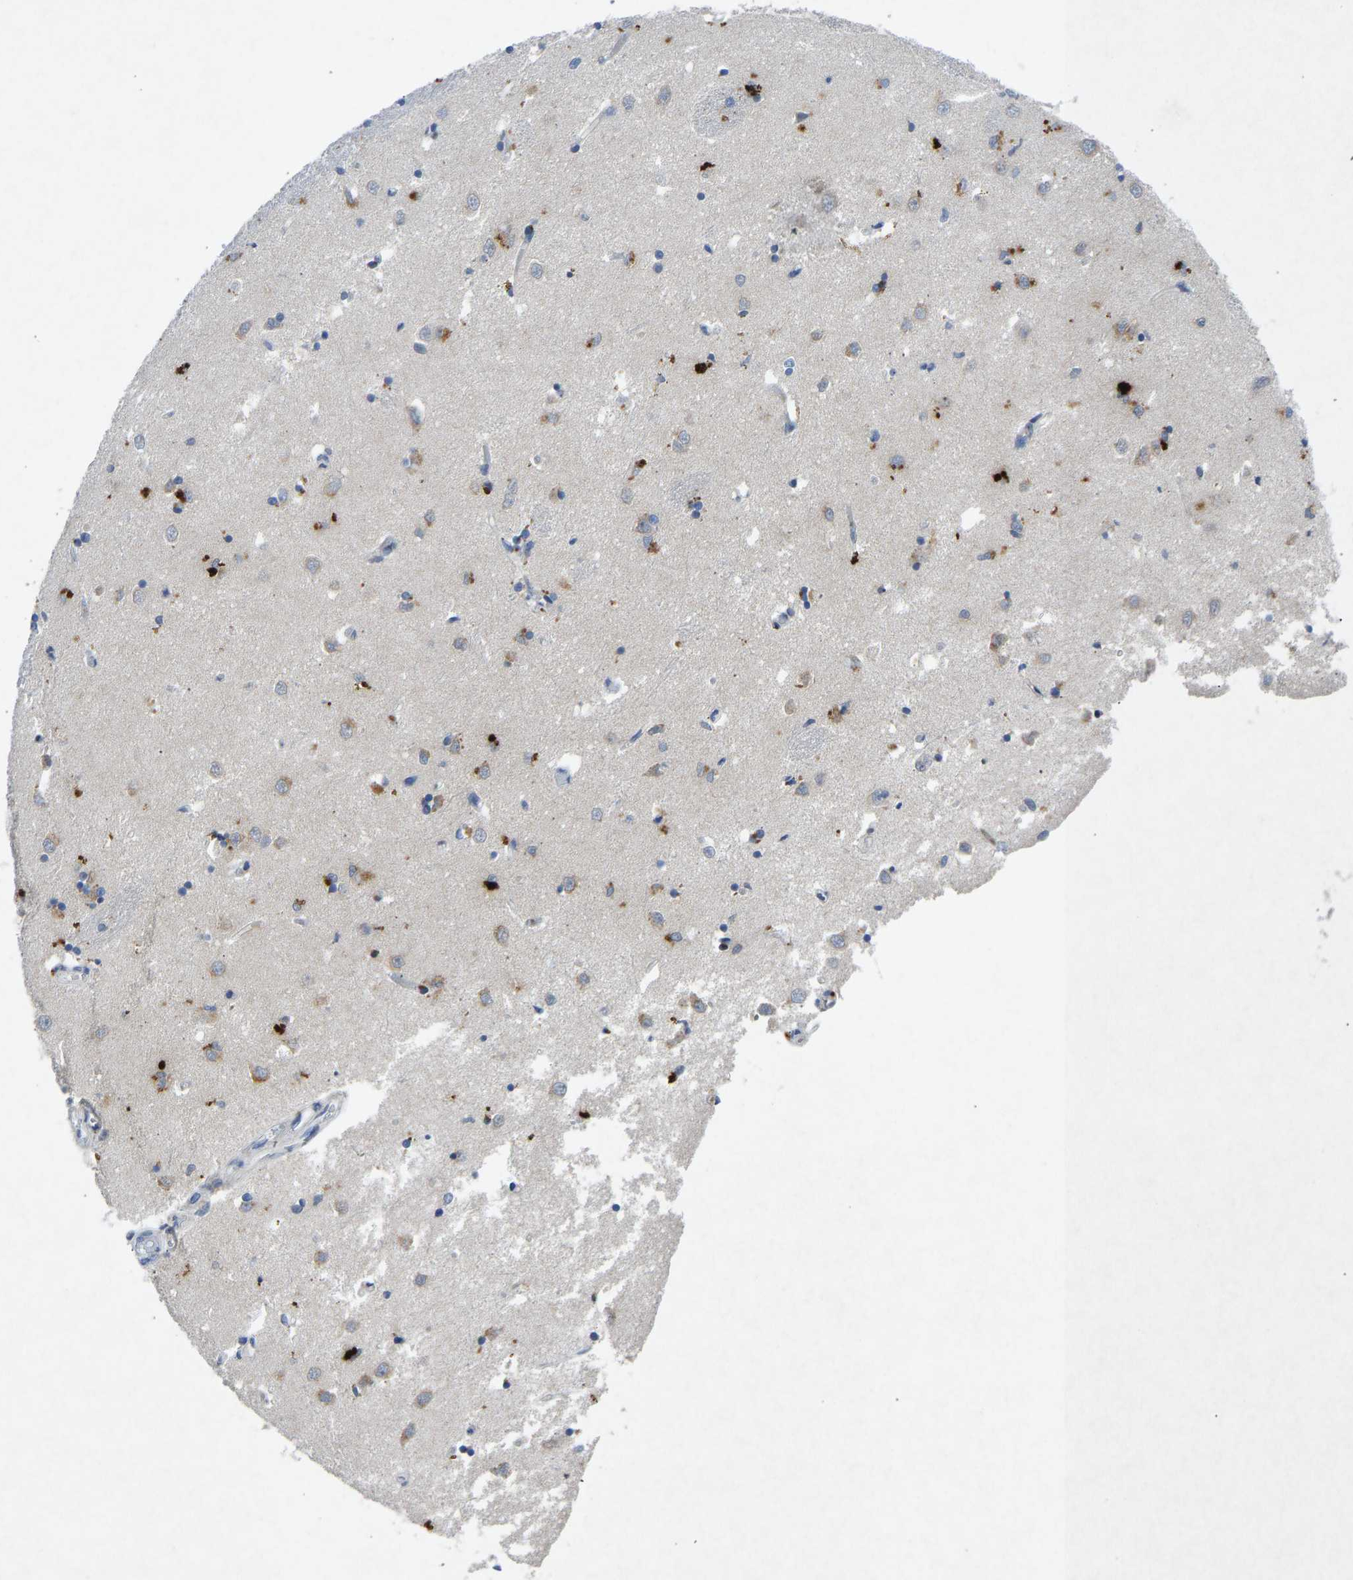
{"staining": {"intensity": "moderate", "quantity": "<25%", "location": "cytoplasmic/membranous"}, "tissue": "caudate", "cell_type": "Glial cells", "image_type": "normal", "snomed": [{"axis": "morphology", "description": "Normal tissue, NOS"}, {"axis": "topography", "description": "Lateral ventricle wall"}], "caption": "Brown immunohistochemical staining in benign human caudate displays moderate cytoplasmic/membranous positivity in about <25% of glial cells. The staining was performed using DAB to visualize the protein expression in brown, while the nuclei were stained in blue with hematoxylin (Magnification: 20x).", "gene": "PDE7A", "patient": {"sex": "female", "age": 19}}